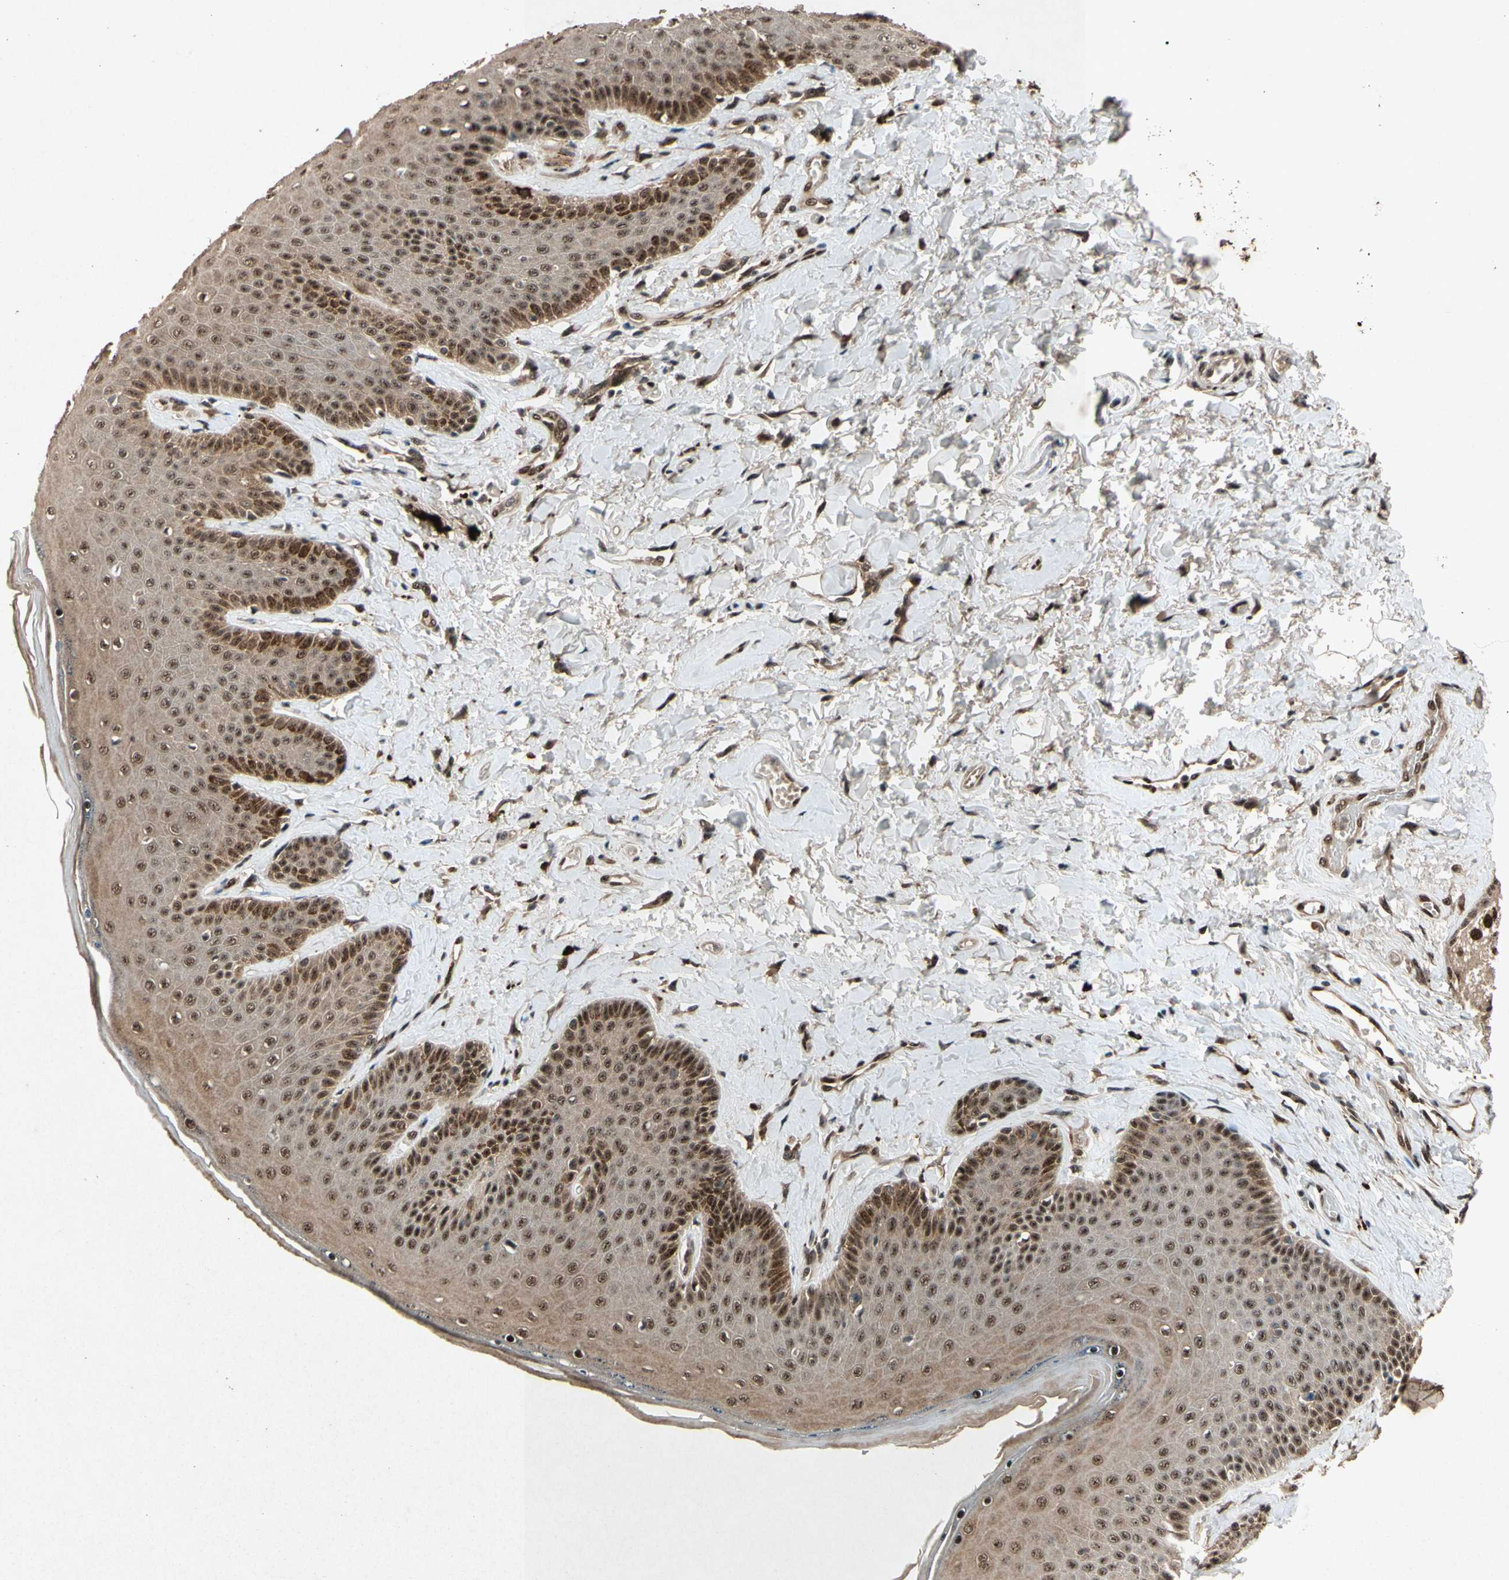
{"staining": {"intensity": "moderate", "quantity": ">75%", "location": "cytoplasmic/membranous,nuclear"}, "tissue": "skin", "cell_type": "Epidermal cells", "image_type": "normal", "snomed": [{"axis": "morphology", "description": "Normal tissue, NOS"}, {"axis": "topography", "description": "Anal"}], "caption": "Epidermal cells demonstrate medium levels of moderate cytoplasmic/membranous,nuclear staining in approximately >75% of cells in unremarkable human skin. (Brightfield microscopy of DAB IHC at high magnification).", "gene": "PML", "patient": {"sex": "male", "age": 69}}